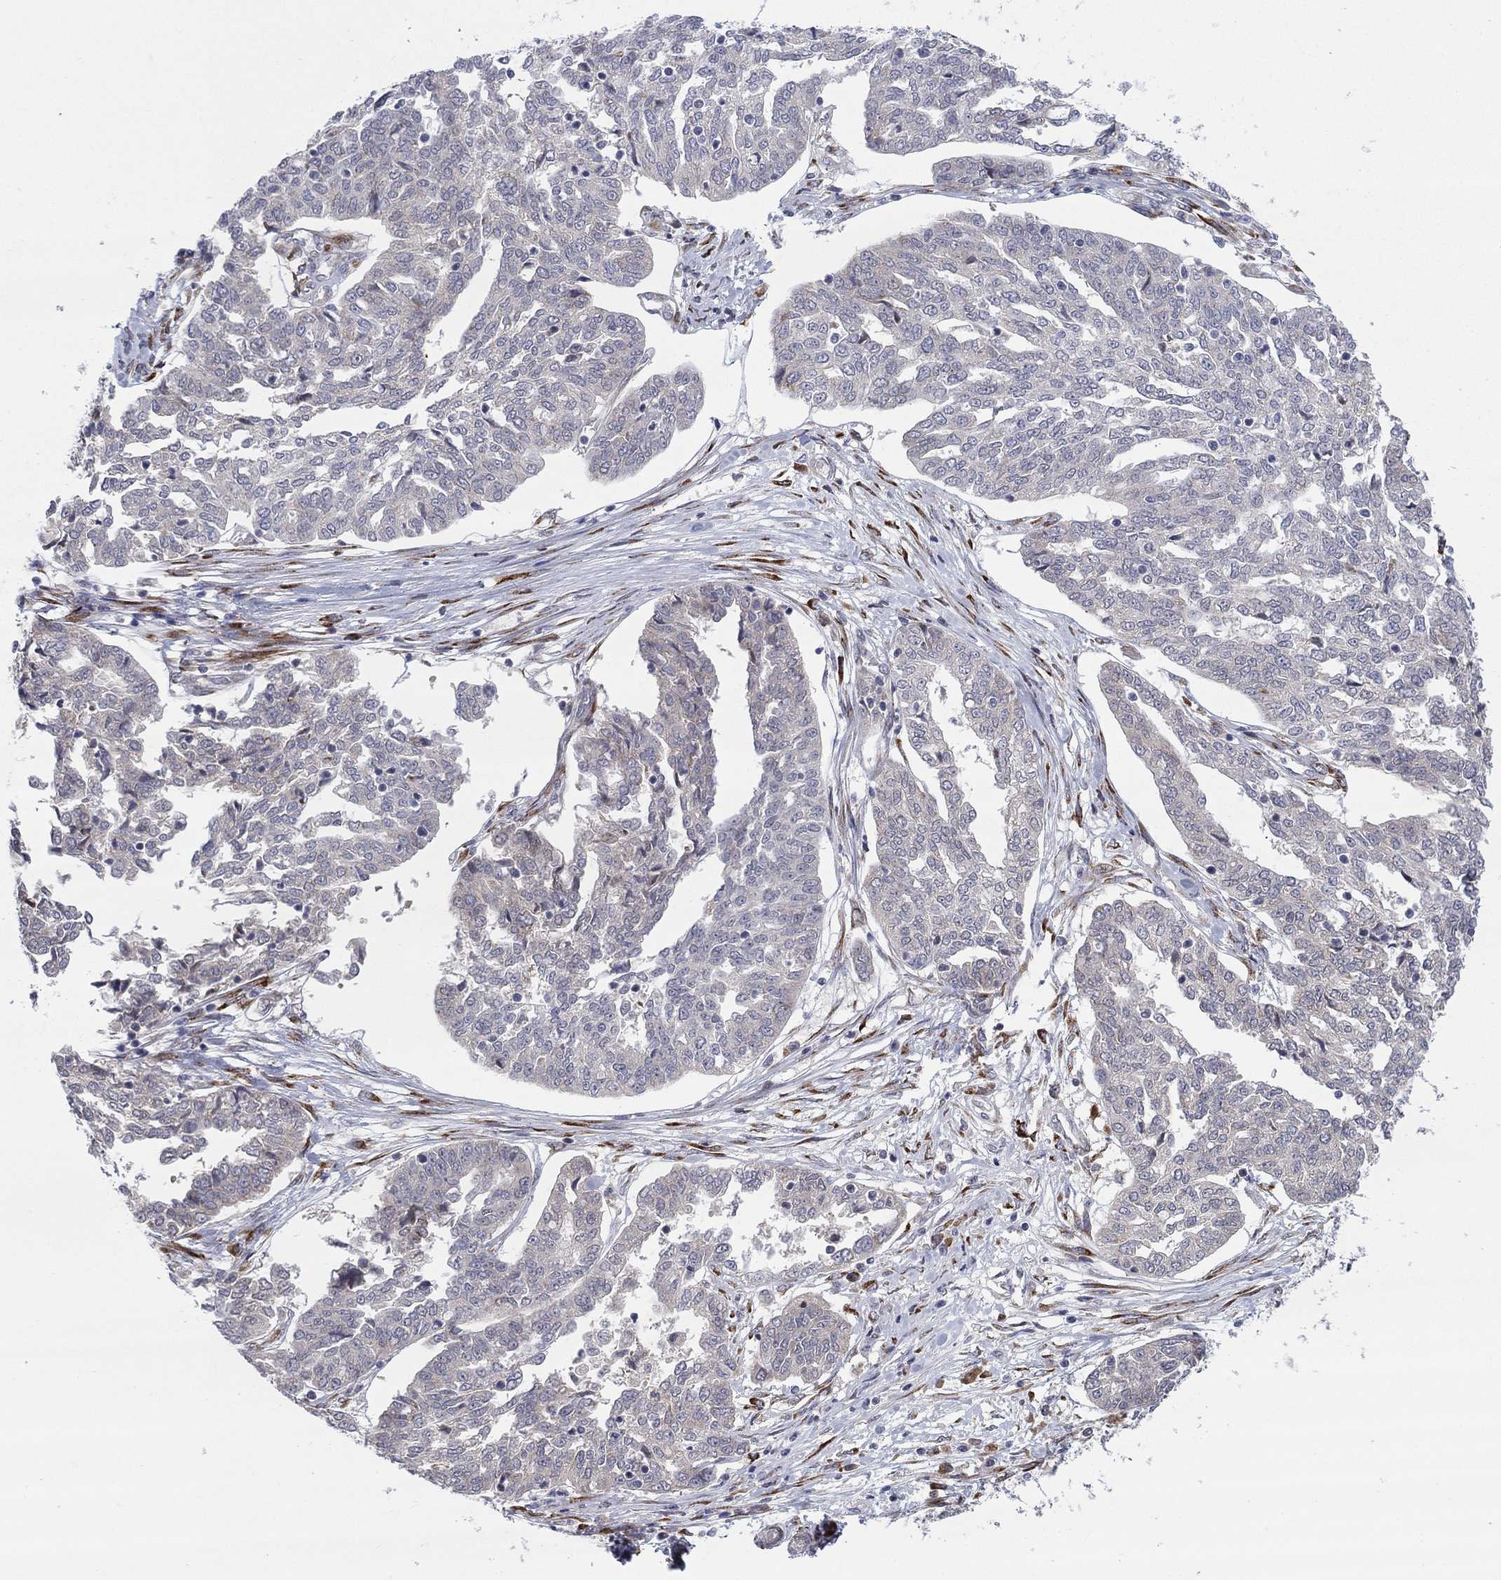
{"staining": {"intensity": "negative", "quantity": "none", "location": "none"}, "tissue": "ovarian cancer", "cell_type": "Tumor cells", "image_type": "cancer", "snomed": [{"axis": "morphology", "description": "Cystadenocarcinoma, serous, NOS"}, {"axis": "topography", "description": "Ovary"}], "caption": "This is an immunohistochemistry (IHC) histopathology image of ovarian cancer. There is no expression in tumor cells.", "gene": "TTC21B", "patient": {"sex": "female", "age": 67}}